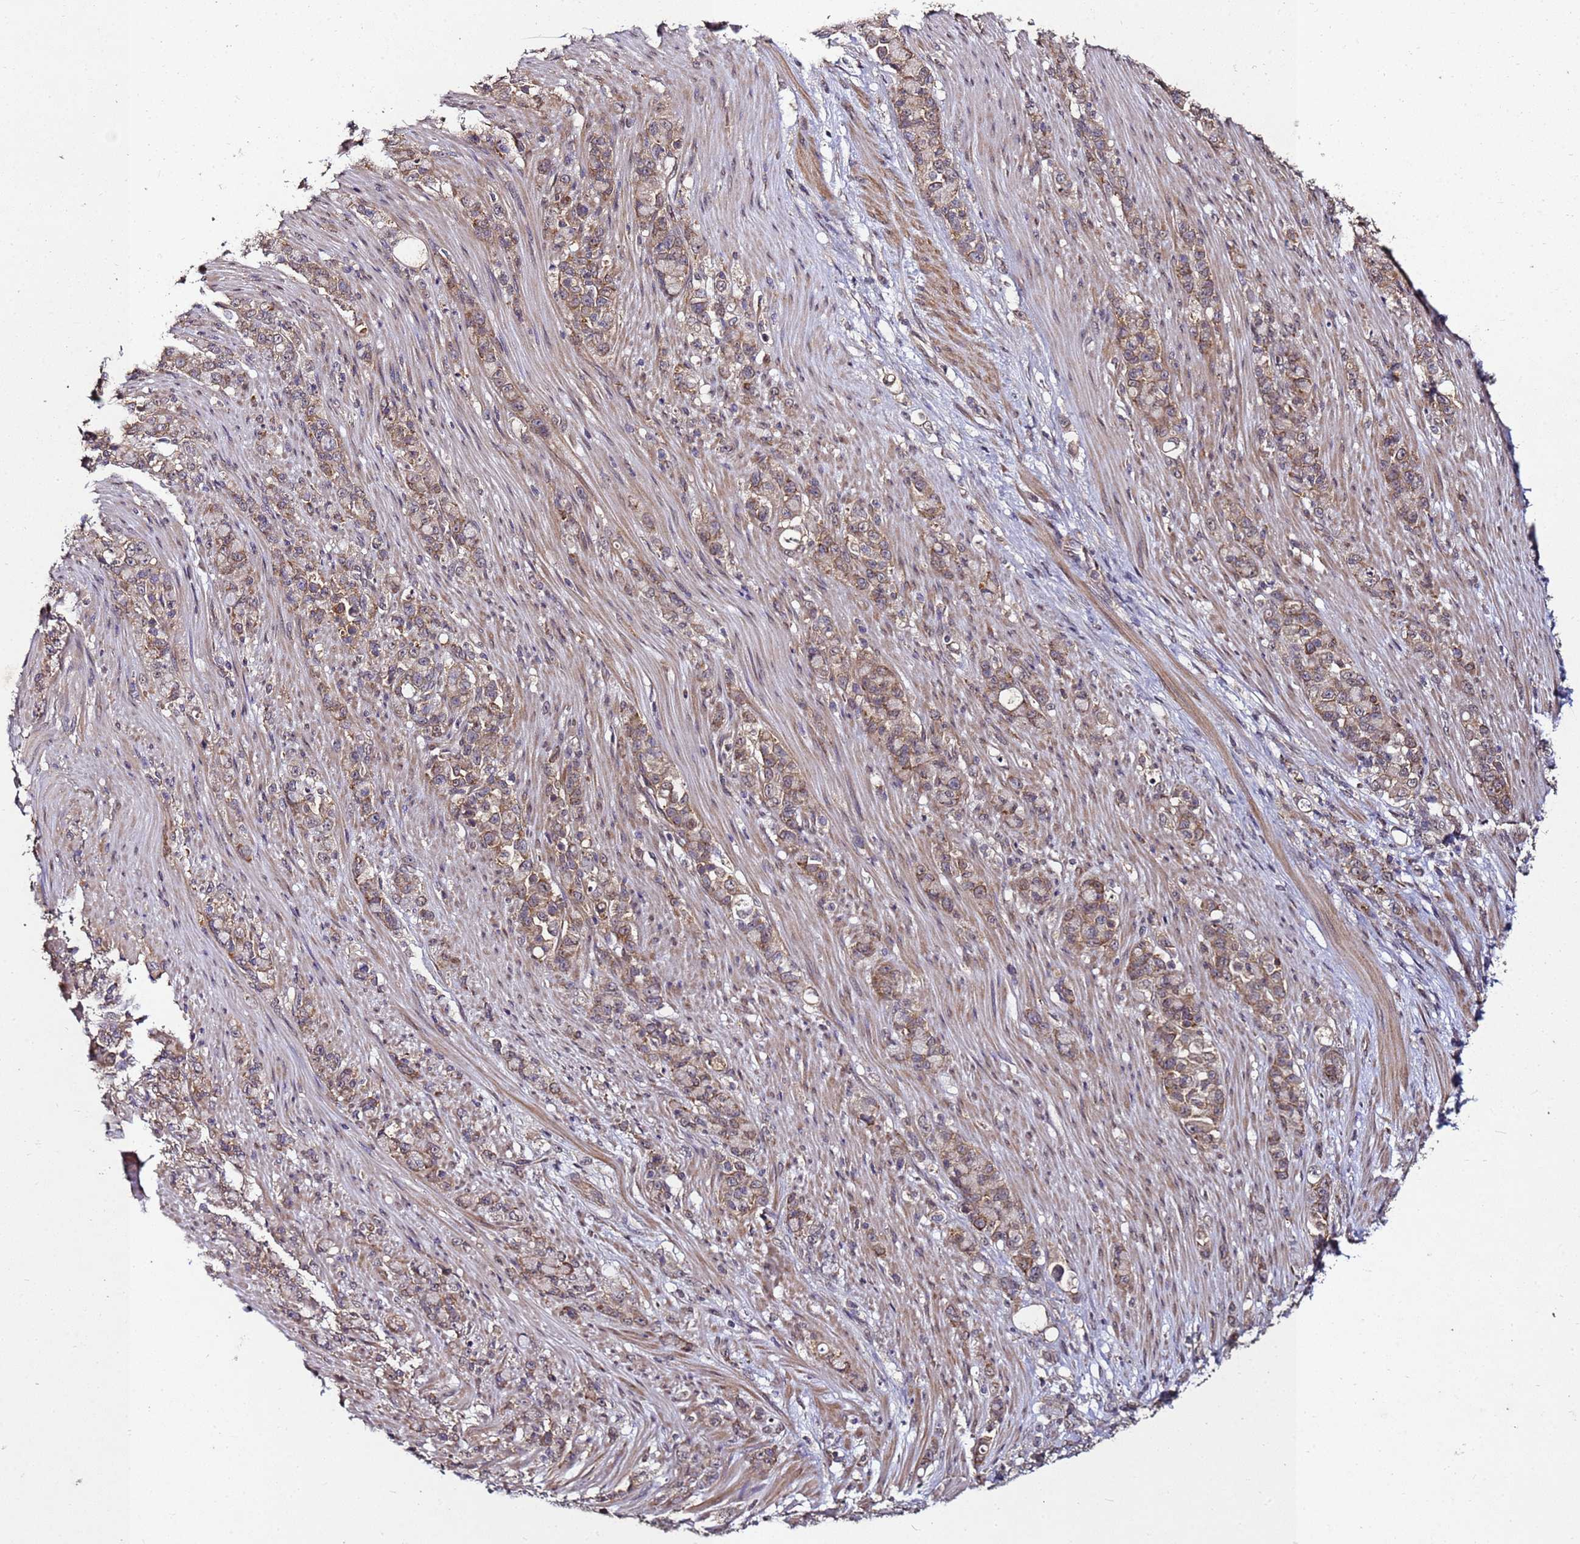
{"staining": {"intensity": "moderate", "quantity": ">75%", "location": "cytoplasmic/membranous"}, "tissue": "stomach cancer", "cell_type": "Tumor cells", "image_type": "cancer", "snomed": [{"axis": "morphology", "description": "Normal tissue, NOS"}, {"axis": "morphology", "description": "Adenocarcinoma, NOS"}, {"axis": "topography", "description": "Stomach"}], "caption": "Stomach adenocarcinoma was stained to show a protein in brown. There is medium levels of moderate cytoplasmic/membranous positivity in about >75% of tumor cells. (Stains: DAB in brown, nuclei in blue, Microscopy: brightfield microscopy at high magnification).", "gene": "ANKRD17", "patient": {"sex": "female", "age": 79}}